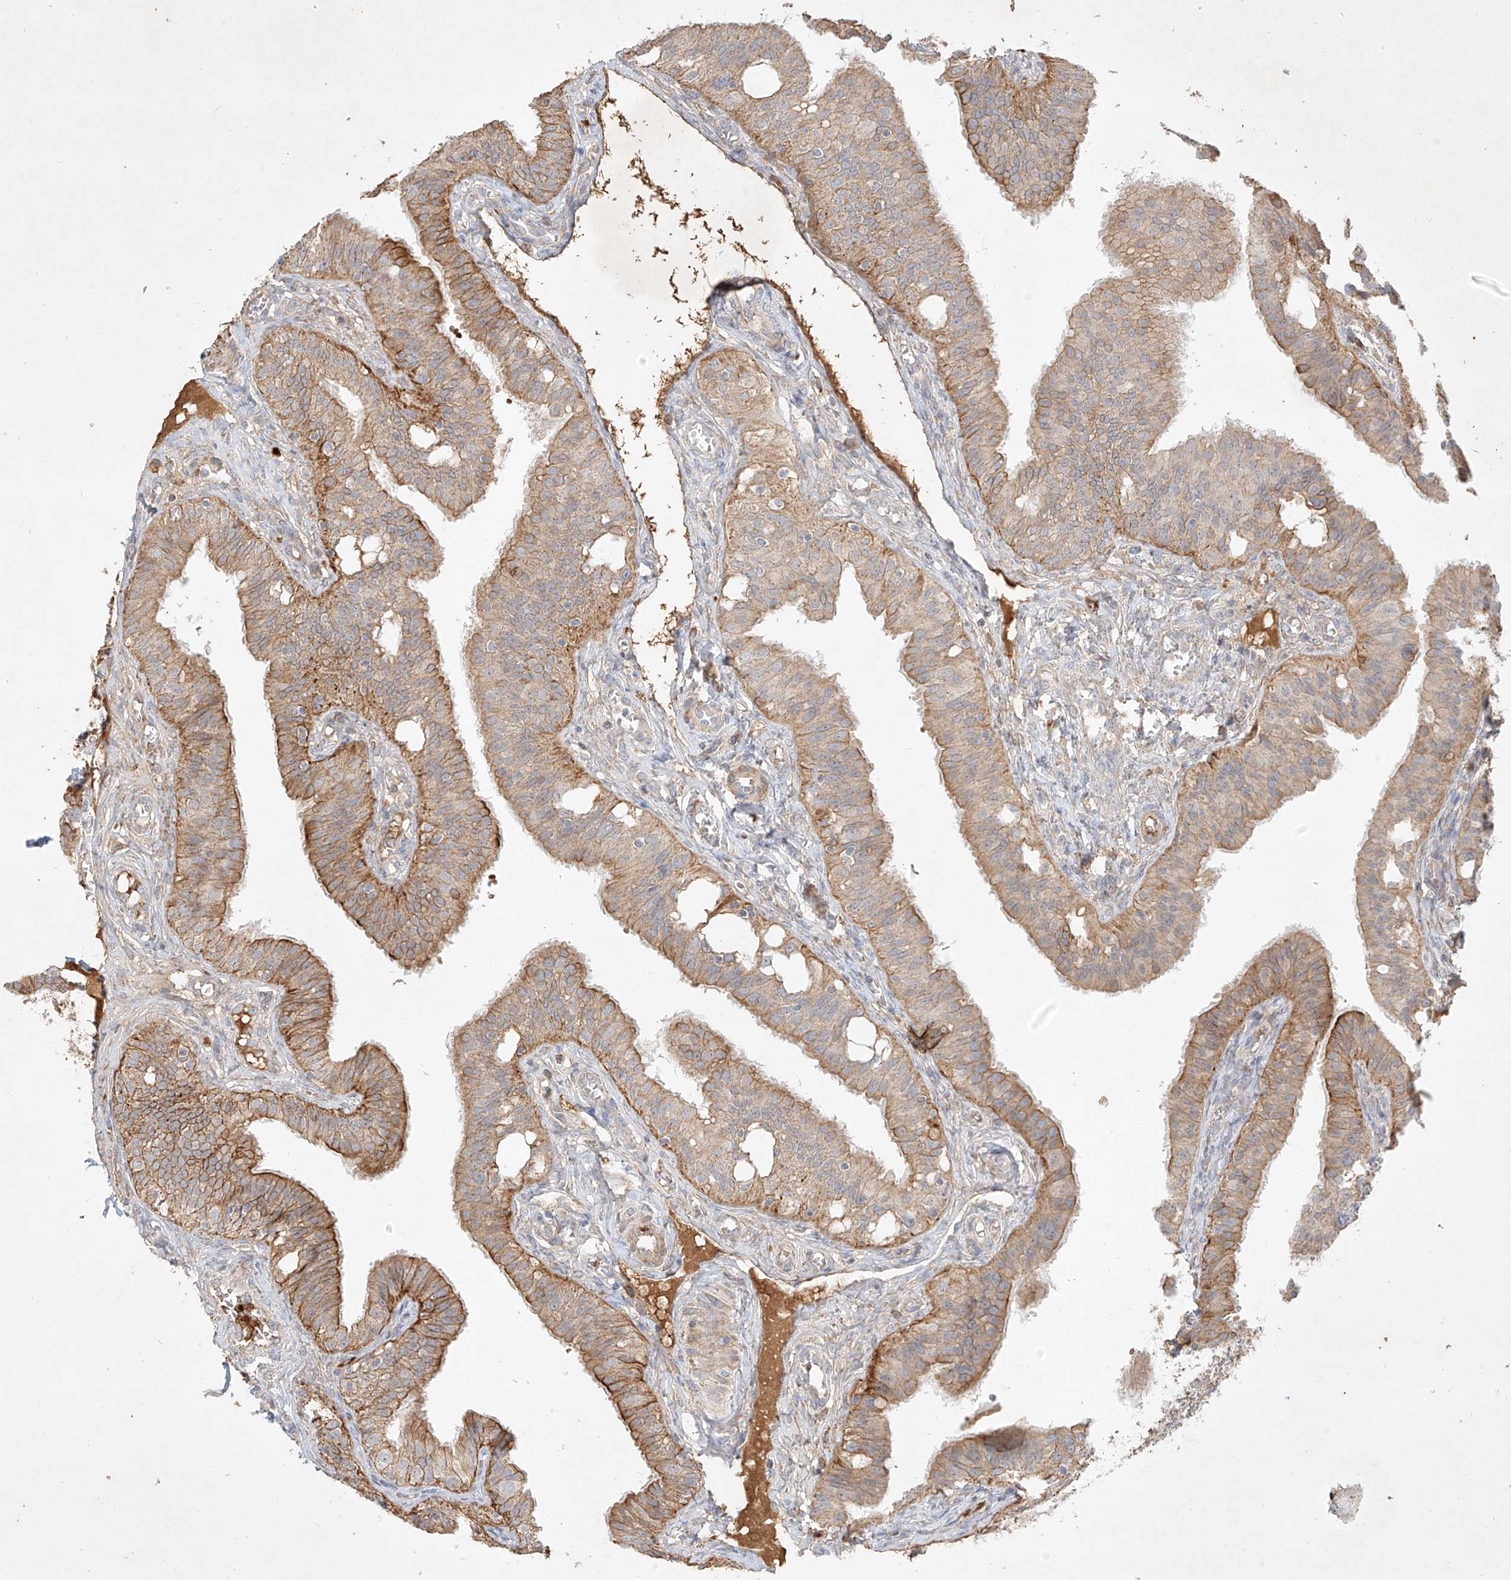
{"staining": {"intensity": "moderate", "quantity": ">75%", "location": "cytoplasmic/membranous"}, "tissue": "fallopian tube", "cell_type": "Glandular cells", "image_type": "normal", "snomed": [{"axis": "morphology", "description": "Normal tissue, NOS"}, {"axis": "topography", "description": "Fallopian tube"}, {"axis": "topography", "description": "Ovary"}], "caption": "The micrograph reveals immunohistochemical staining of benign fallopian tube. There is moderate cytoplasmic/membranous staining is appreciated in approximately >75% of glandular cells.", "gene": "KPNA7", "patient": {"sex": "female", "age": 42}}